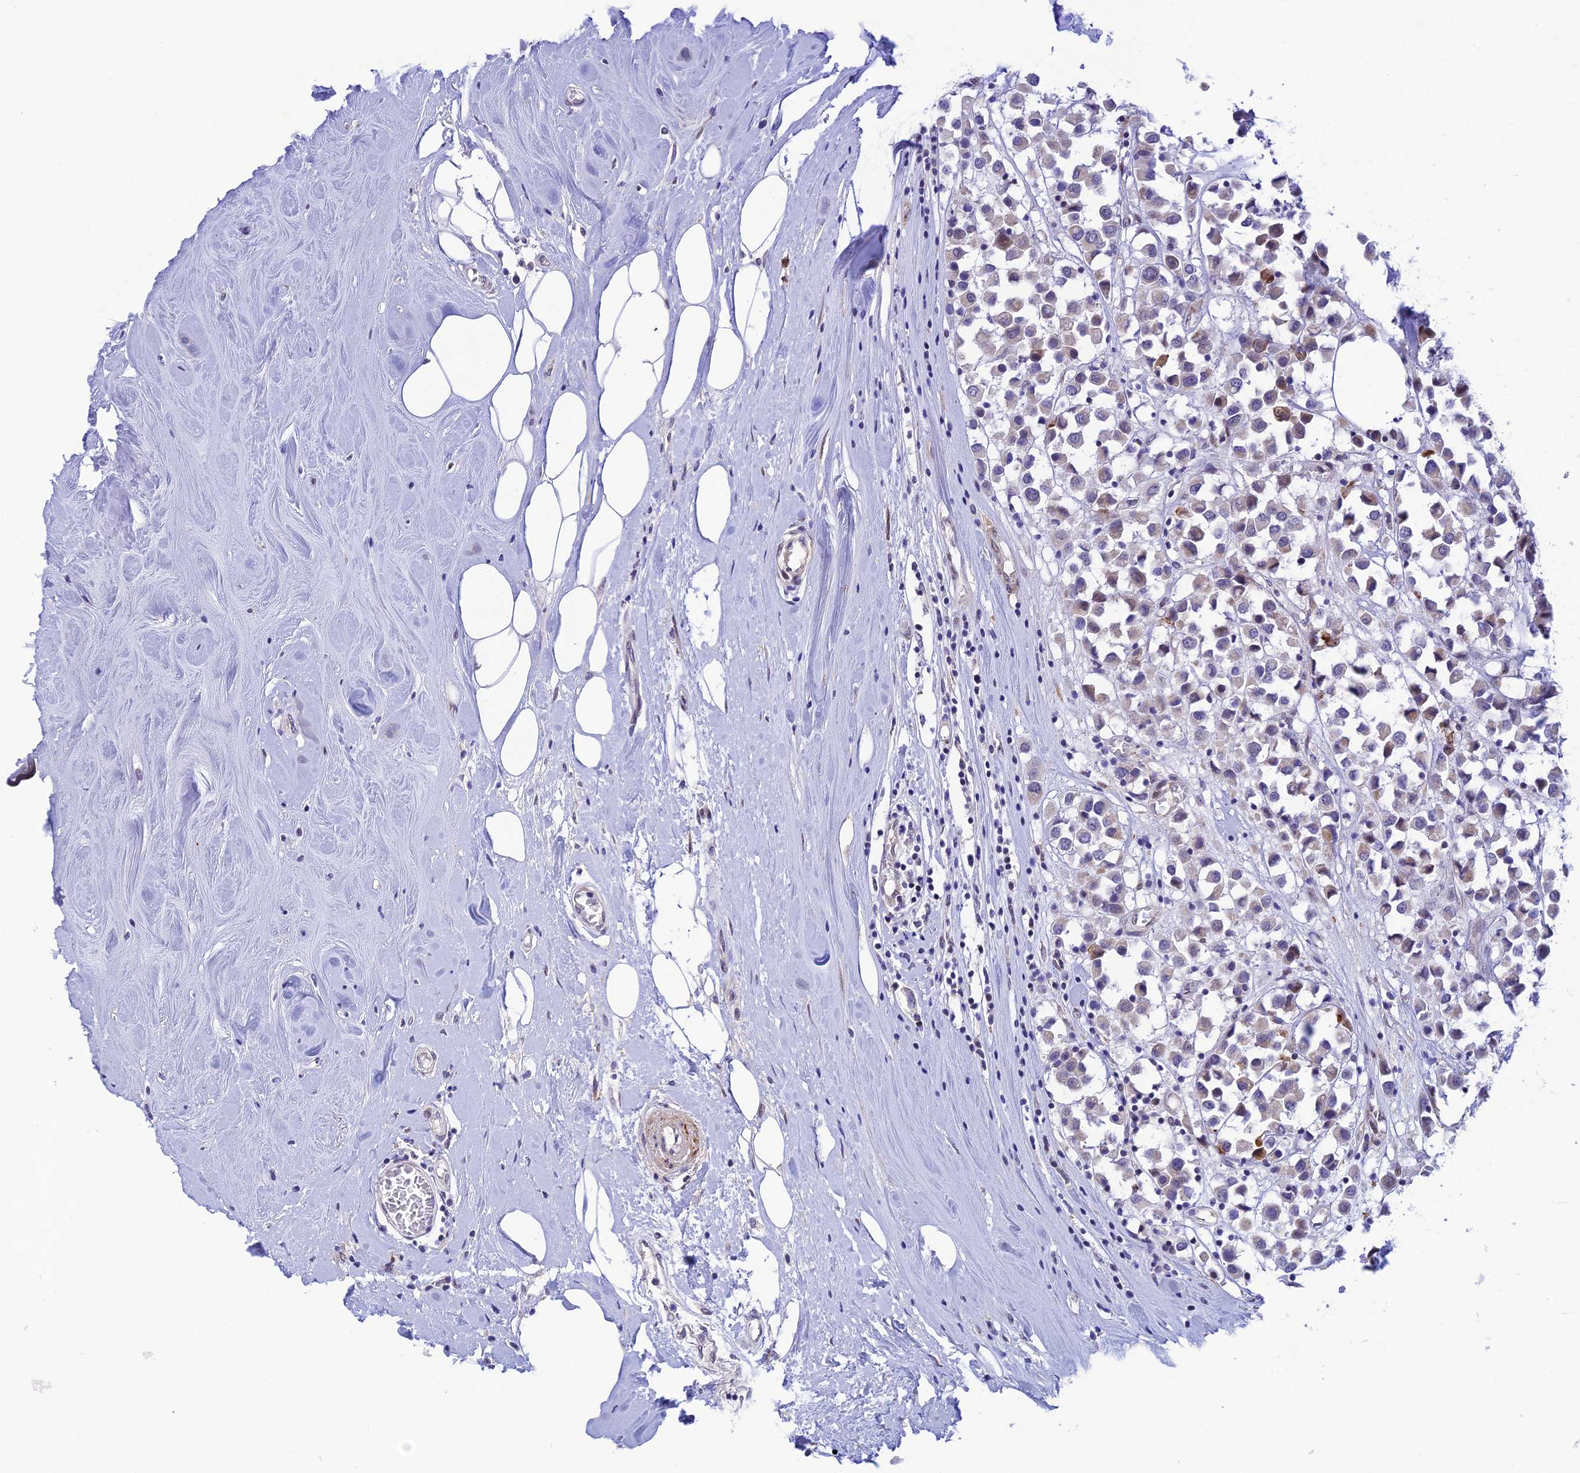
{"staining": {"intensity": "weak", "quantity": "<25%", "location": "cytoplasmic/membranous,nuclear"}, "tissue": "breast cancer", "cell_type": "Tumor cells", "image_type": "cancer", "snomed": [{"axis": "morphology", "description": "Duct carcinoma"}, {"axis": "topography", "description": "Breast"}], "caption": "Tumor cells are negative for protein expression in human breast invasive ductal carcinoma. Brightfield microscopy of immunohistochemistry (IHC) stained with DAB (brown) and hematoxylin (blue), captured at high magnification.", "gene": "WDR55", "patient": {"sex": "female", "age": 61}}